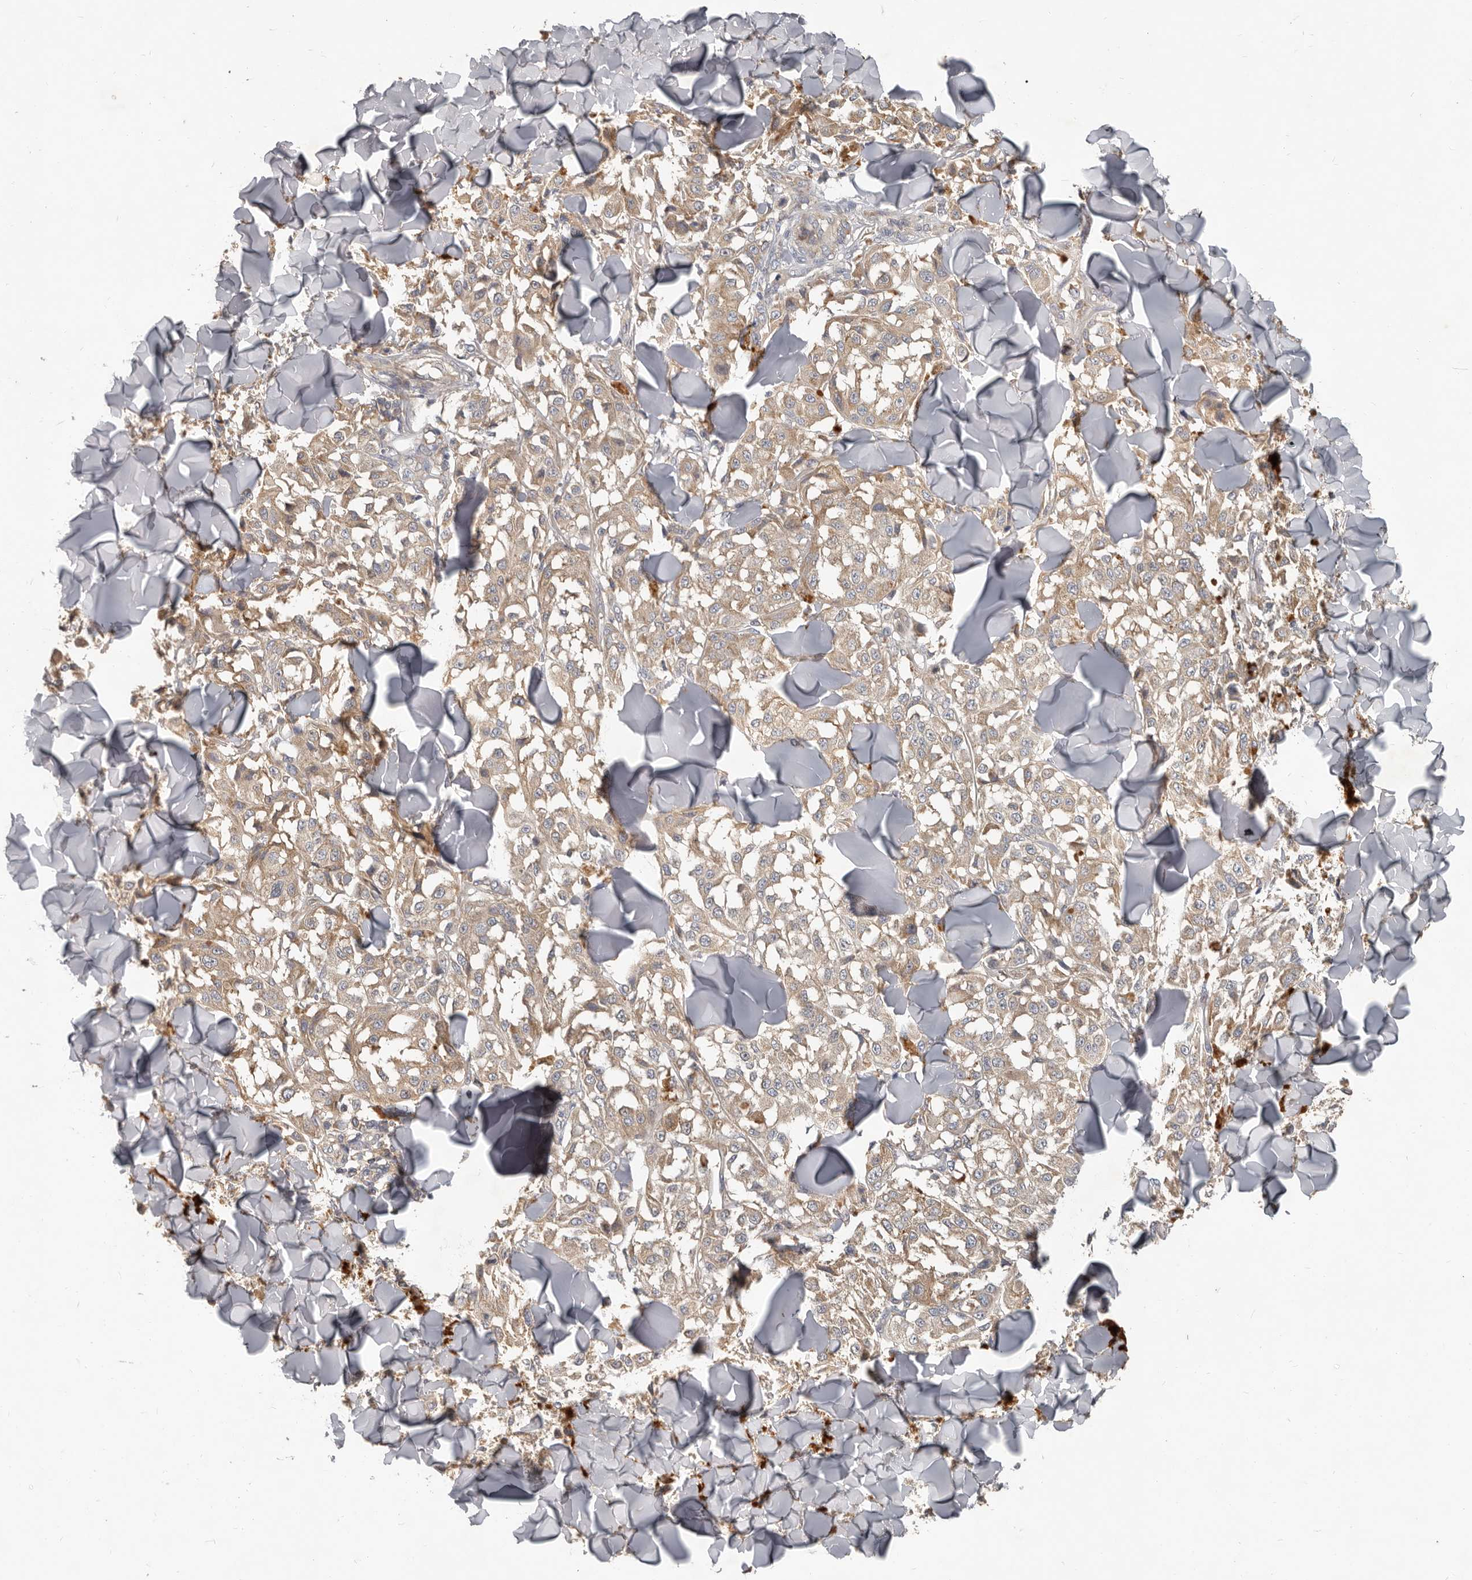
{"staining": {"intensity": "weak", "quantity": ">75%", "location": "cytoplasmic/membranous"}, "tissue": "melanoma", "cell_type": "Tumor cells", "image_type": "cancer", "snomed": [{"axis": "morphology", "description": "Malignant melanoma, NOS"}, {"axis": "topography", "description": "Skin"}], "caption": "Brown immunohistochemical staining in human melanoma demonstrates weak cytoplasmic/membranous positivity in approximately >75% of tumor cells.", "gene": "AKNAD1", "patient": {"sex": "female", "age": 64}}